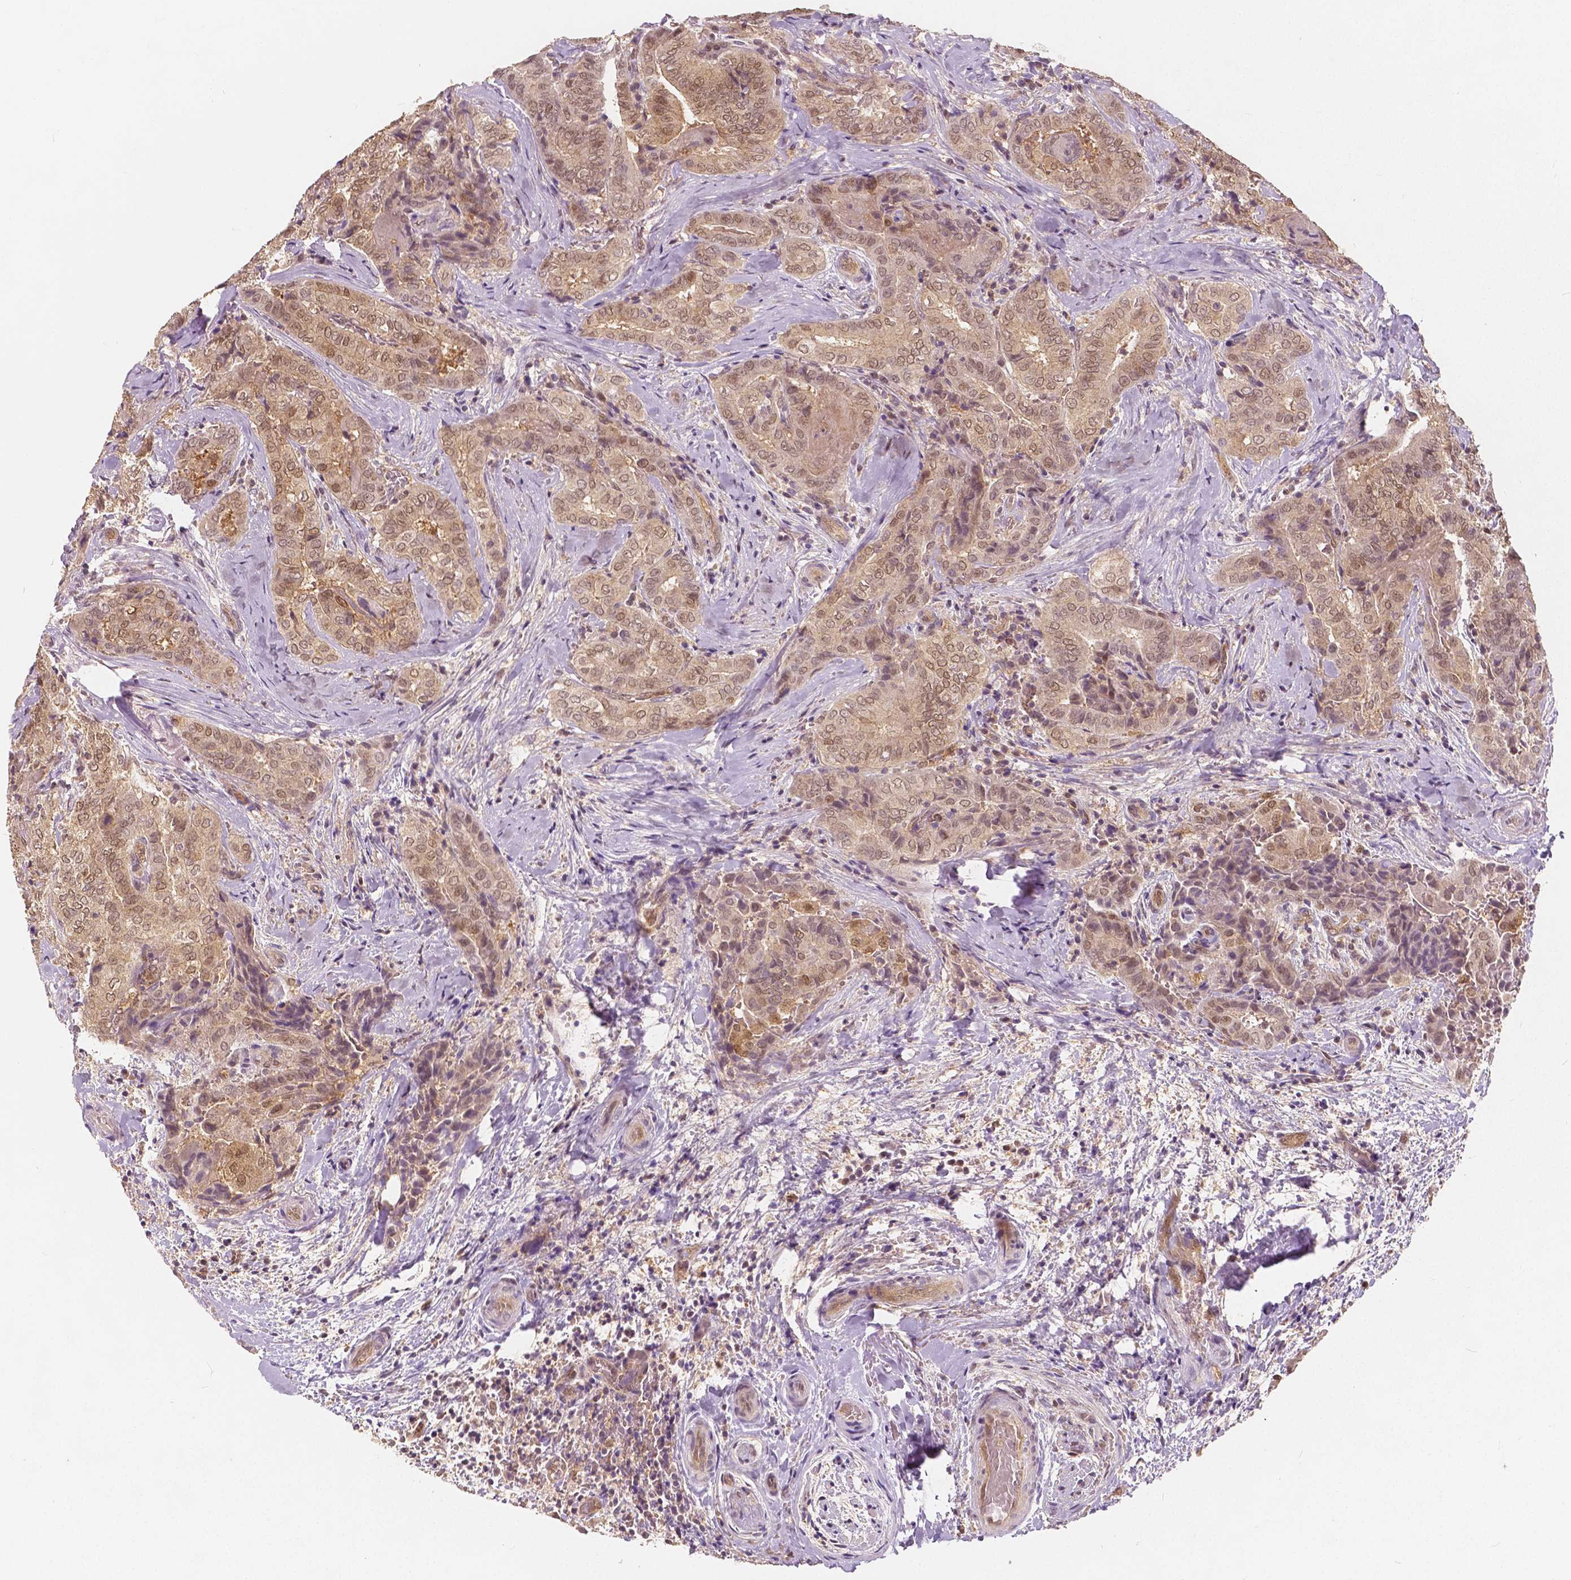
{"staining": {"intensity": "moderate", "quantity": ">75%", "location": "cytoplasmic/membranous,nuclear"}, "tissue": "thyroid cancer", "cell_type": "Tumor cells", "image_type": "cancer", "snomed": [{"axis": "morphology", "description": "Papillary adenocarcinoma, NOS"}, {"axis": "topography", "description": "Thyroid gland"}], "caption": "This image displays immunohistochemistry (IHC) staining of human papillary adenocarcinoma (thyroid), with medium moderate cytoplasmic/membranous and nuclear expression in approximately >75% of tumor cells.", "gene": "NAPRT", "patient": {"sex": "female", "age": 61}}